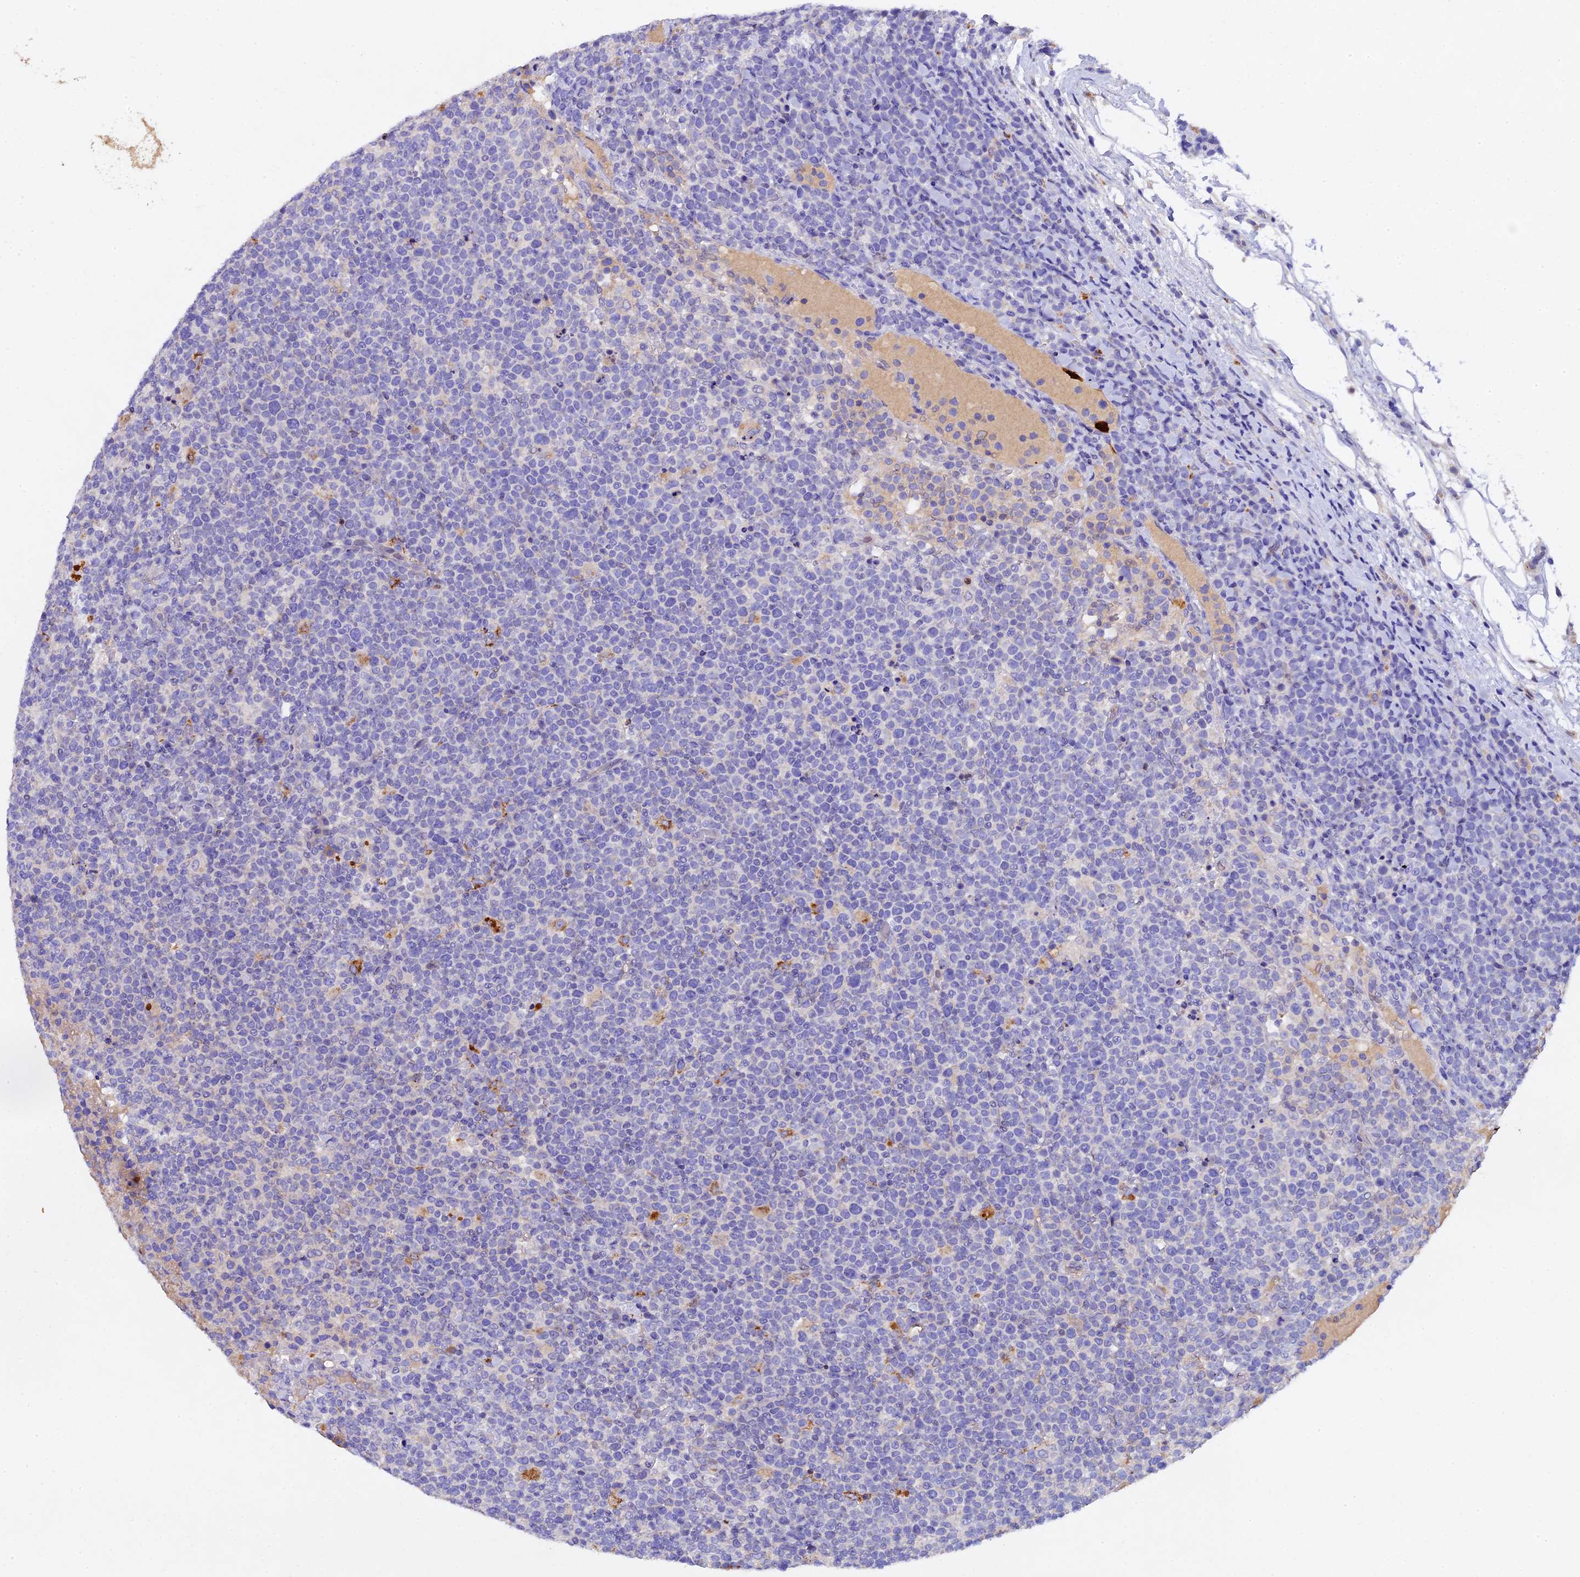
{"staining": {"intensity": "negative", "quantity": "none", "location": "none"}, "tissue": "lymphoma", "cell_type": "Tumor cells", "image_type": "cancer", "snomed": [{"axis": "morphology", "description": "Malignant lymphoma, non-Hodgkin's type, High grade"}, {"axis": "topography", "description": "Lymph node"}], "caption": "This is a micrograph of immunohistochemistry staining of malignant lymphoma, non-Hodgkin's type (high-grade), which shows no expression in tumor cells. Brightfield microscopy of immunohistochemistry stained with DAB (brown) and hematoxylin (blue), captured at high magnification.", "gene": "TGDS", "patient": {"sex": "male", "age": 61}}